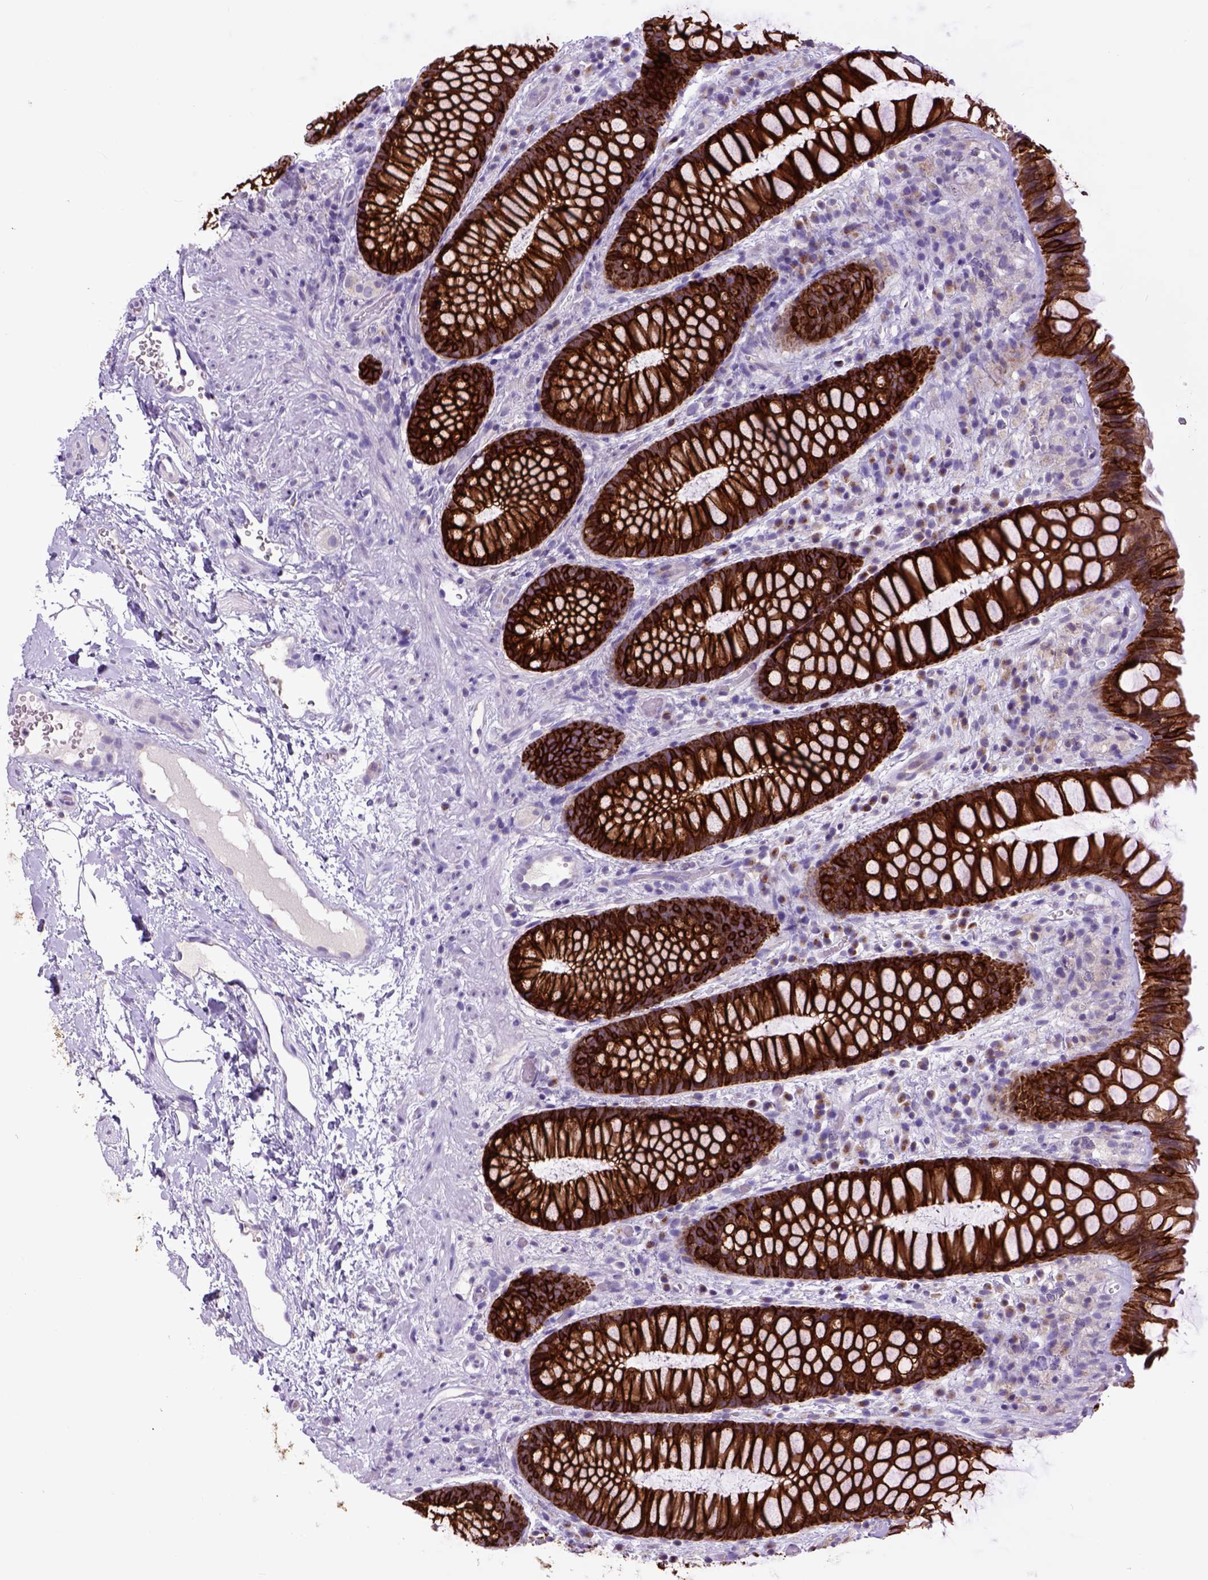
{"staining": {"intensity": "strong", "quantity": ">75%", "location": "cytoplasmic/membranous"}, "tissue": "rectum", "cell_type": "Glandular cells", "image_type": "normal", "snomed": [{"axis": "morphology", "description": "Normal tissue, NOS"}, {"axis": "topography", "description": "Rectum"}], "caption": "This is a micrograph of immunohistochemistry staining of benign rectum, which shows strong positivity in the cytoplasmic/membranous of glandular cells.", "gene": "RAB25", "patient": {"sex": "female", "age": 62}}